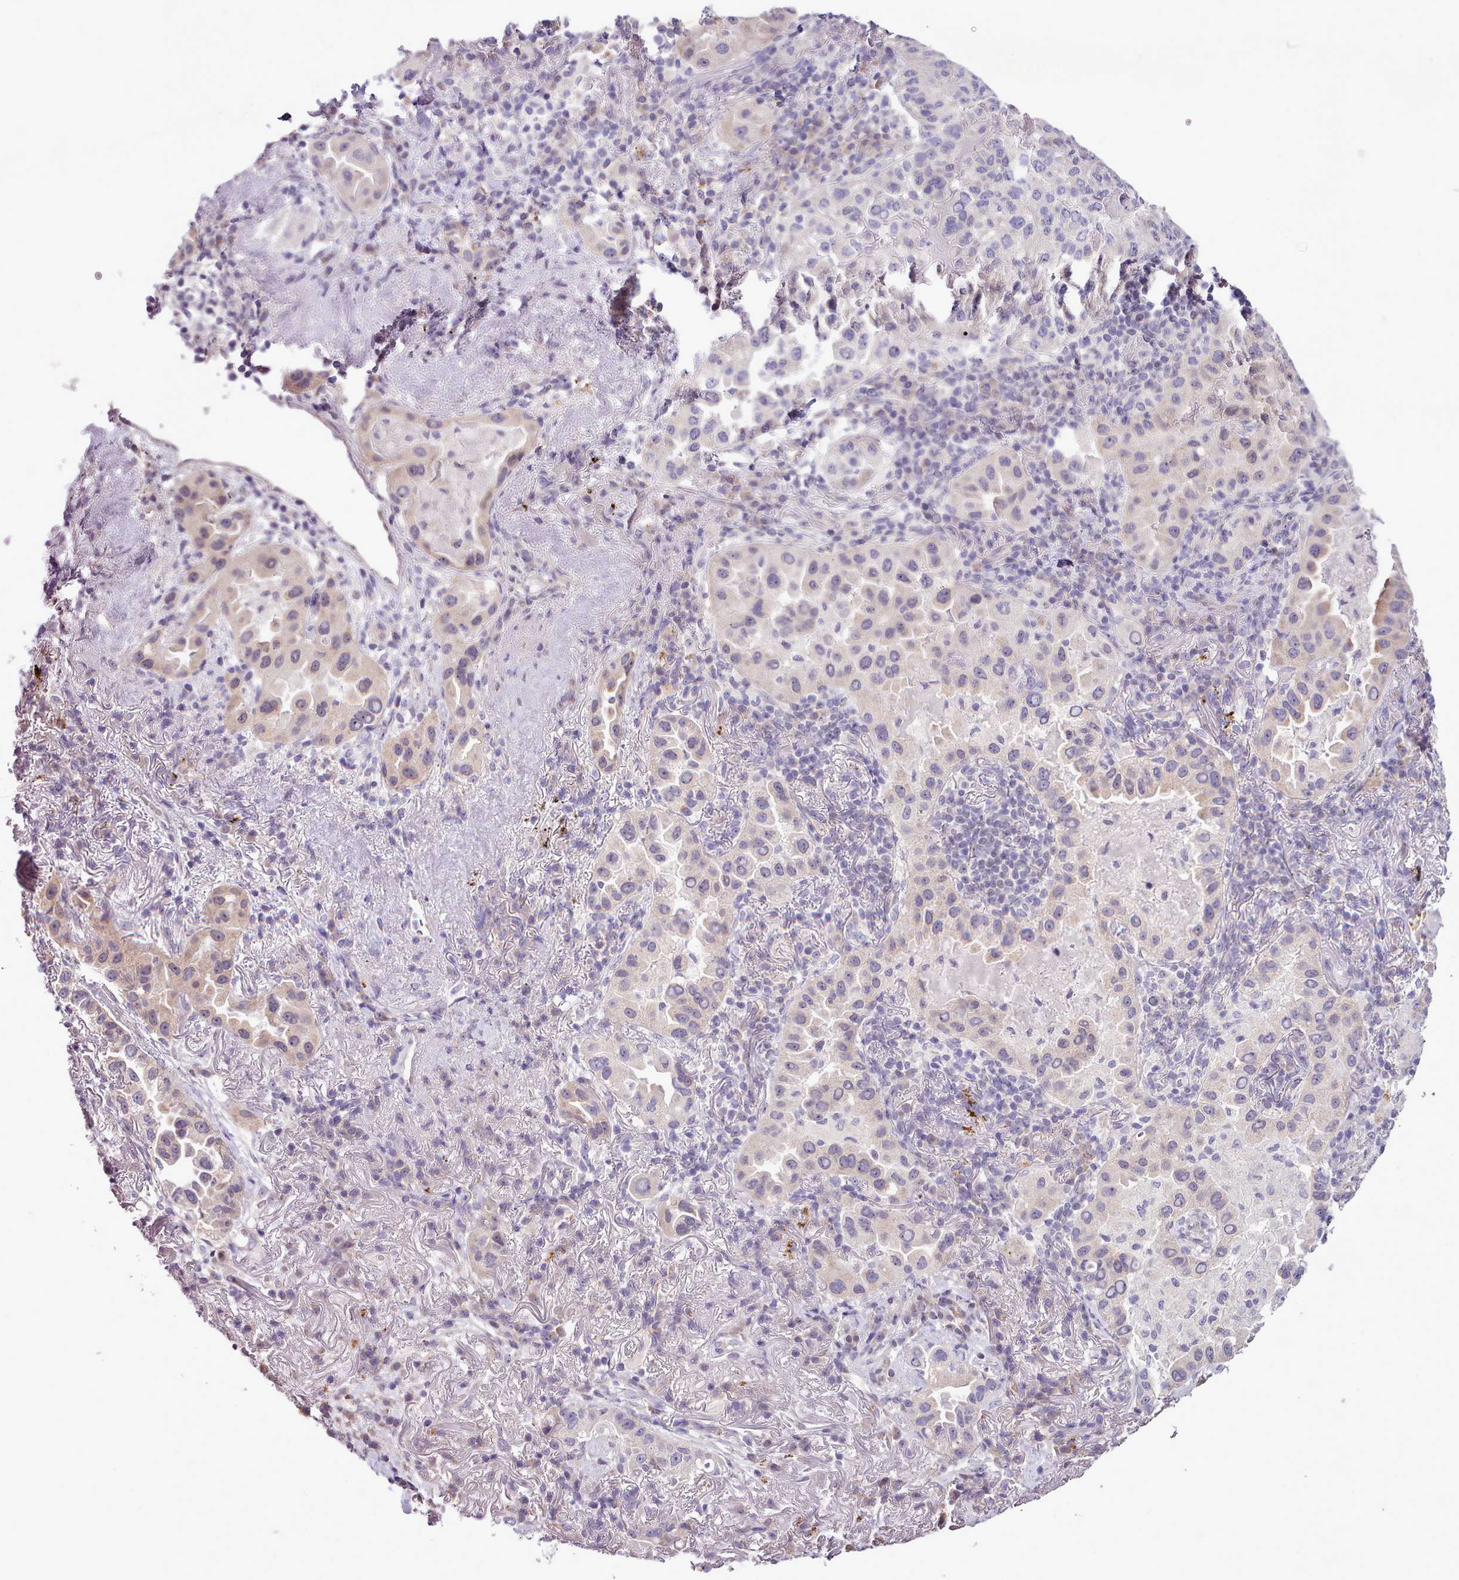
{"staining": {"intensity": "weak", "quantity": "<25%", "location": "cytoplasmic/membranous"}, "tissue": "lung cancer", "cell_type": "Tumor cells", "image_type": "cancer", "snomed": [{"axis": "morphology", "description": "Adenocarcinoma, NOS"}, {"axis": "topography", "description": "Lung"}], "caption": "Immunohistochemistry (IHC) of lung cancer exhibits no staining in tumor cells.", "gene": "SETX", "patient": {"sex": "female", "age": 69}}